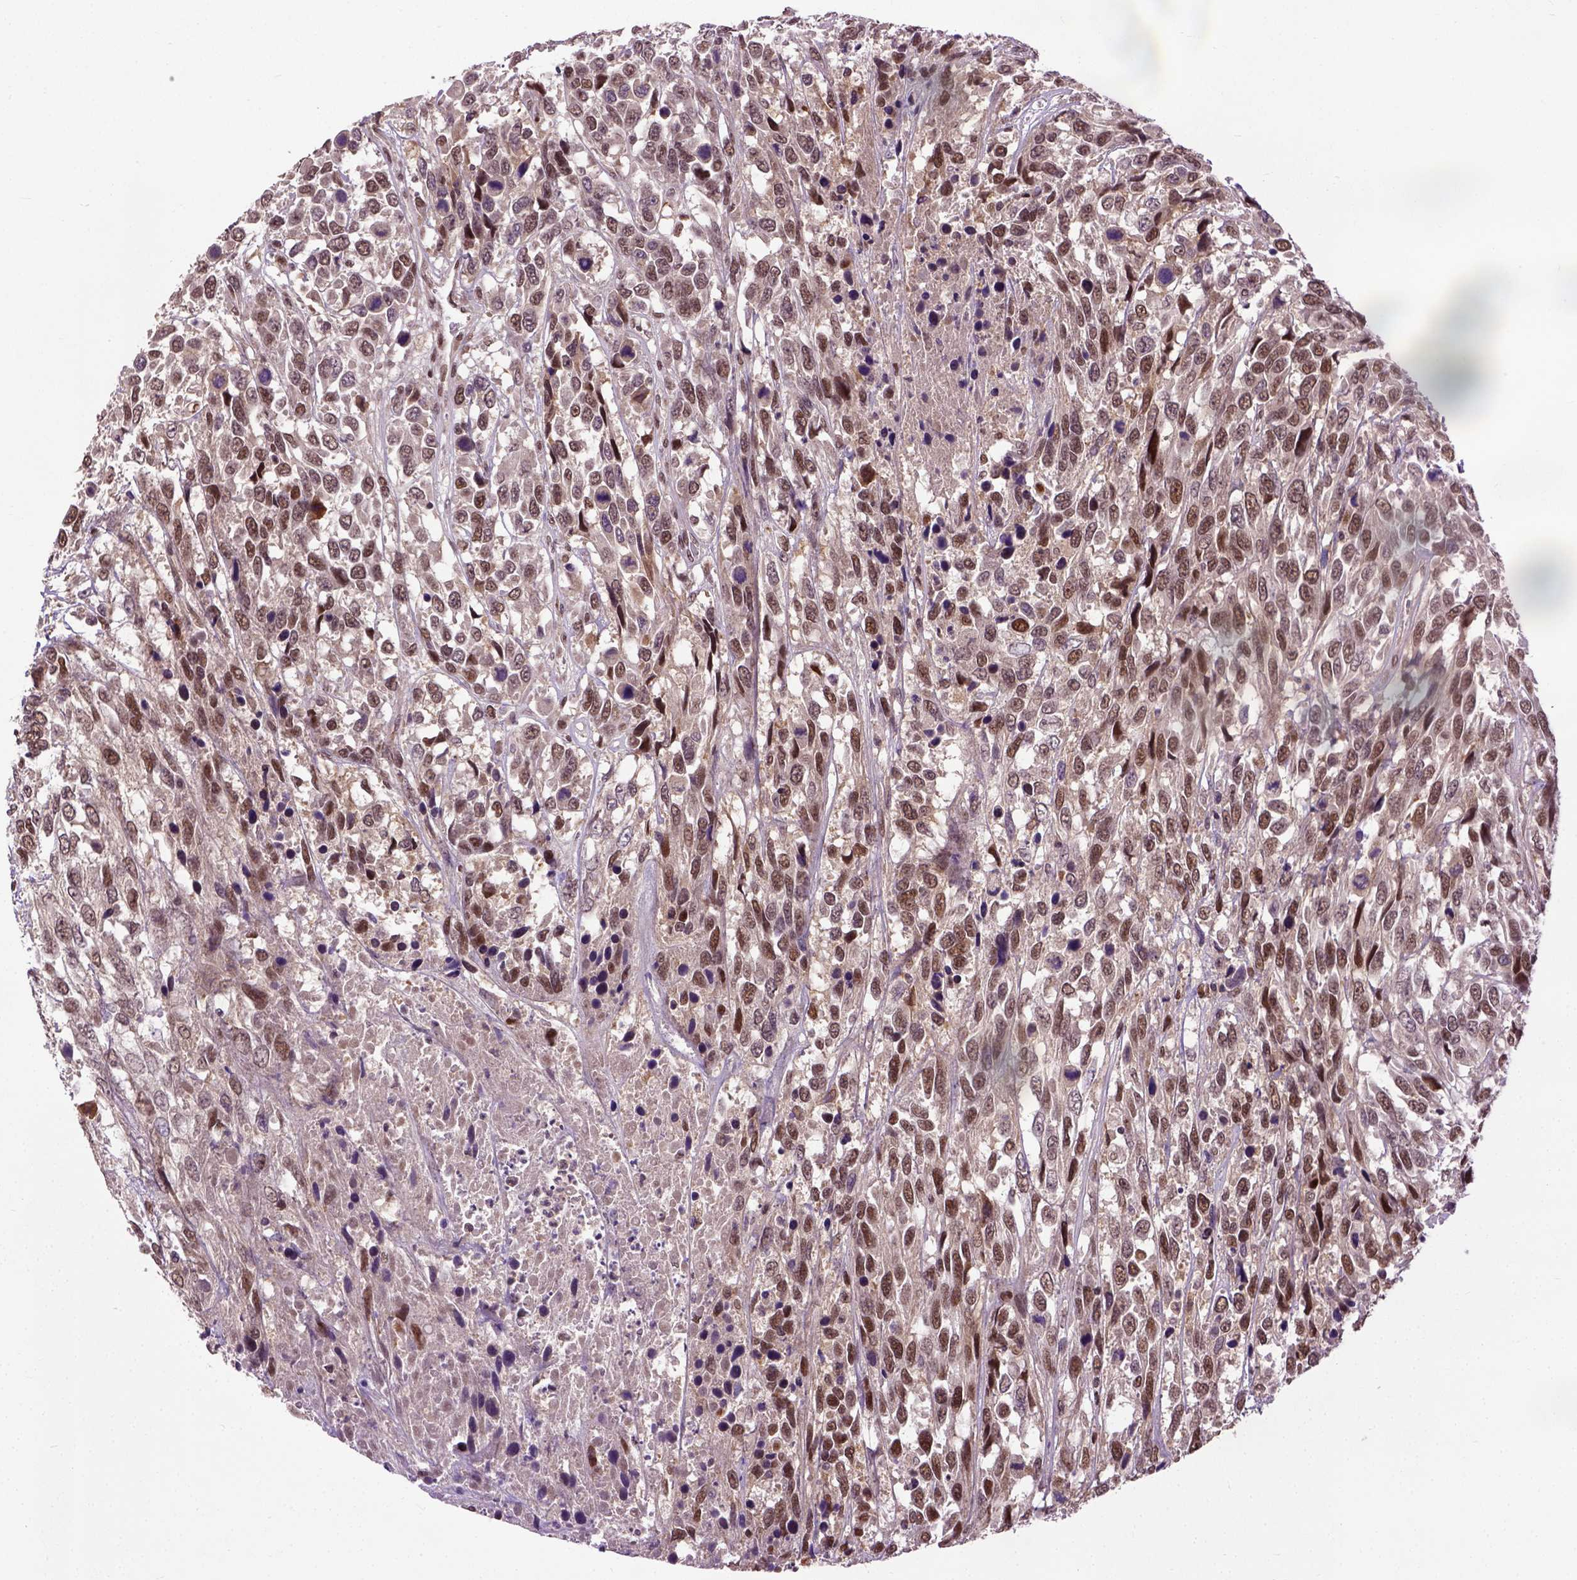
{"staining": {"intensity": "moderate", "quantity": ">75%", "location": "nuclear"}, "tissue": "urothelial cancer", "cell_type": "Tumor cells", "image_type": "cancer", "snomed": [{"axis": "morphology", "description": "Urothelial carcinoma, High grade"}, {"axis": "topography", "description": "Urinary bladder"}], "caption": "The immunohistochemical stain highlights moderate nuclear positivity in tumor cells of high-grade urothelial carcinoma tissue. Nuclei are stained in blue.", "gene": "UBA3", "patient": {"sex": "female", "age": 70}}